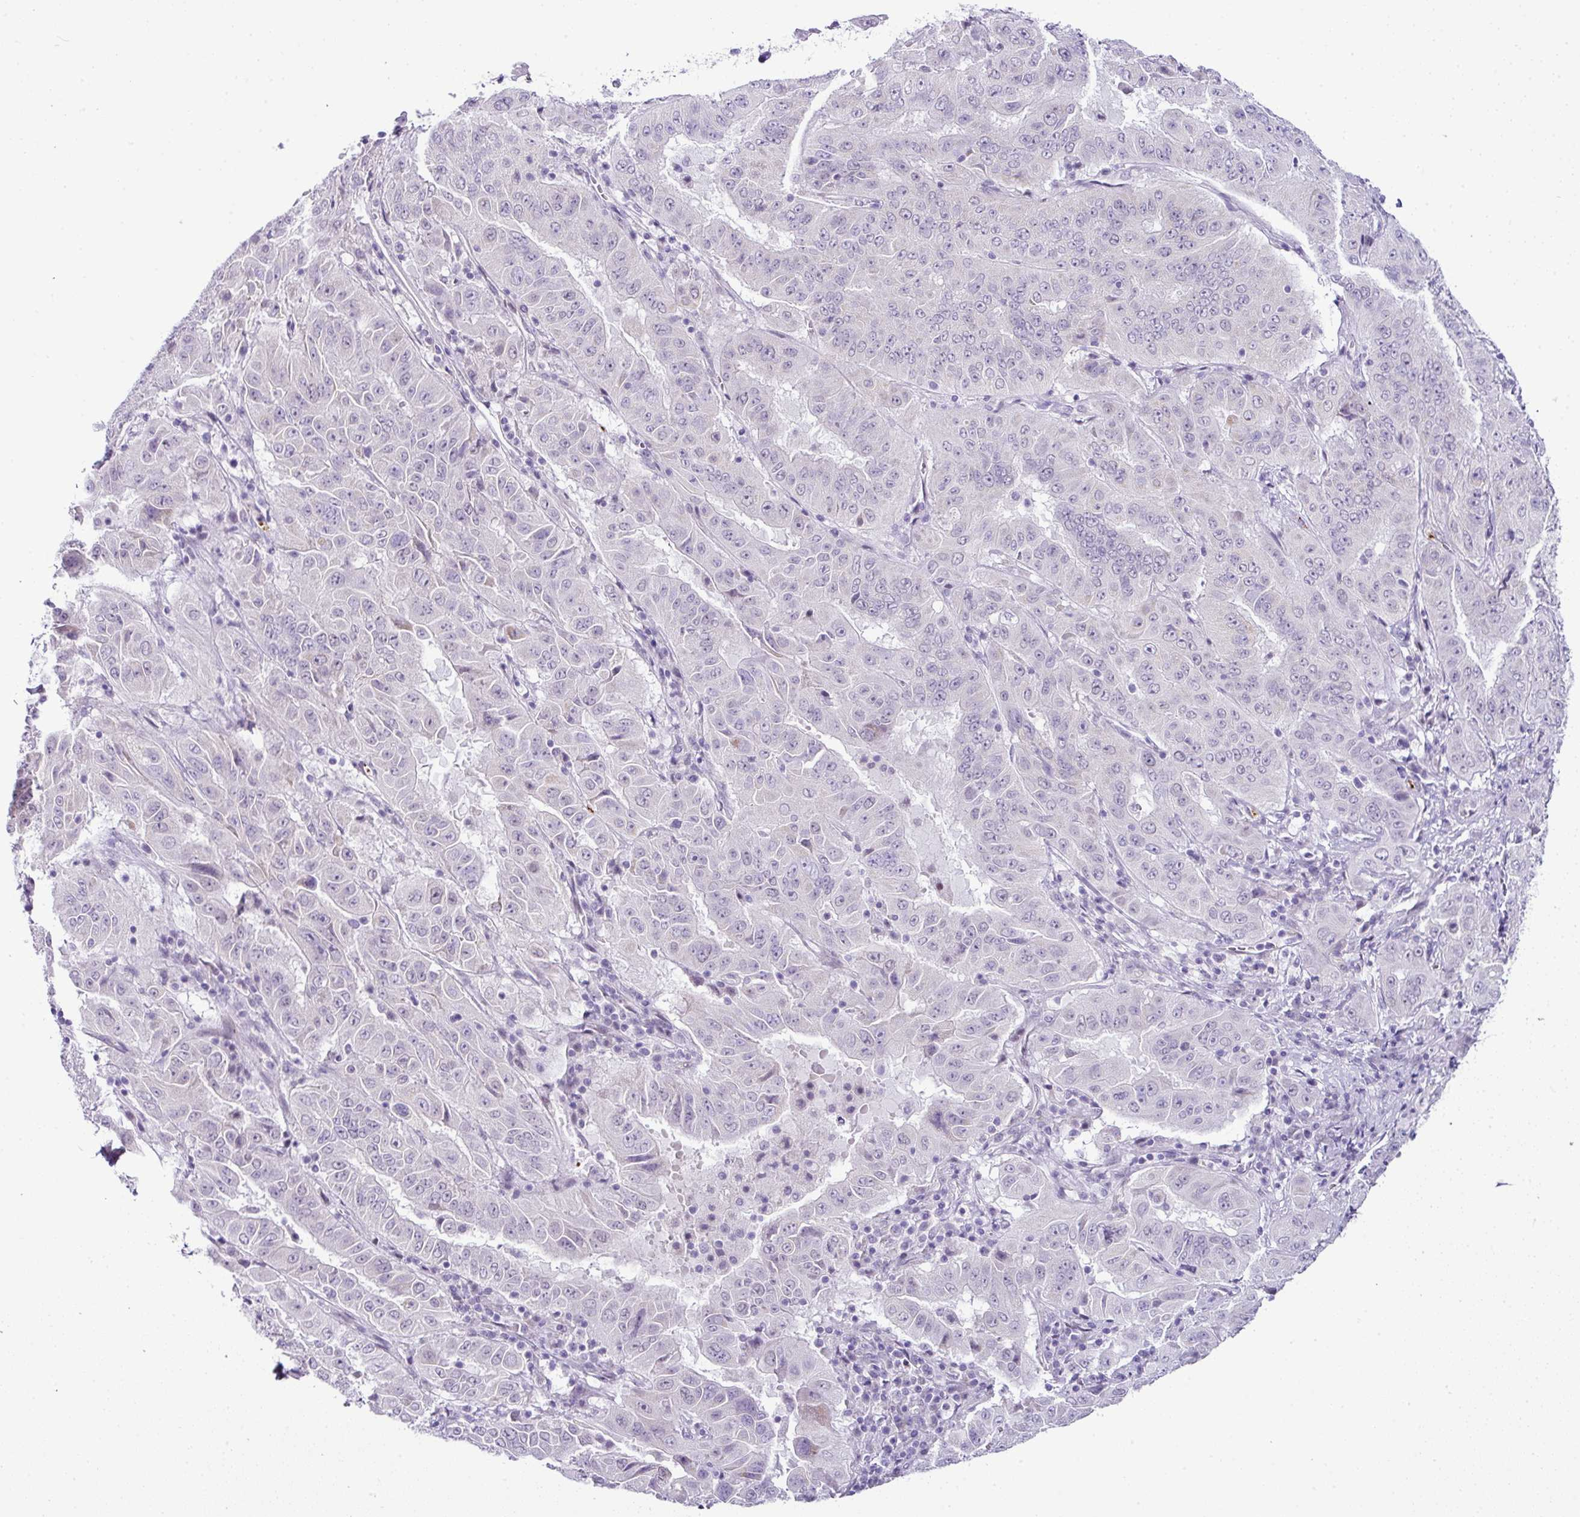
{"staining": {"intensity": "negative", "quantity": "none", "location": "none"}, "tissue": "pancreatic cancer", "cell_type": "Tumor cells", "image_type": "cancer", "snomed": [{"axis": "morphology", "description": "Adenocarcinoma, NOS"}, {"axis": "topography", "description": "Pancreas"}], "caption": "A high-resolution micrograph shows immunohistochemistry (IHC) staining of pancreatic adenocarcinoma, which shows no significant staining in tumor cells.", "gene": "CMTM5", "patient": {"sex": "male", "age": 63}}